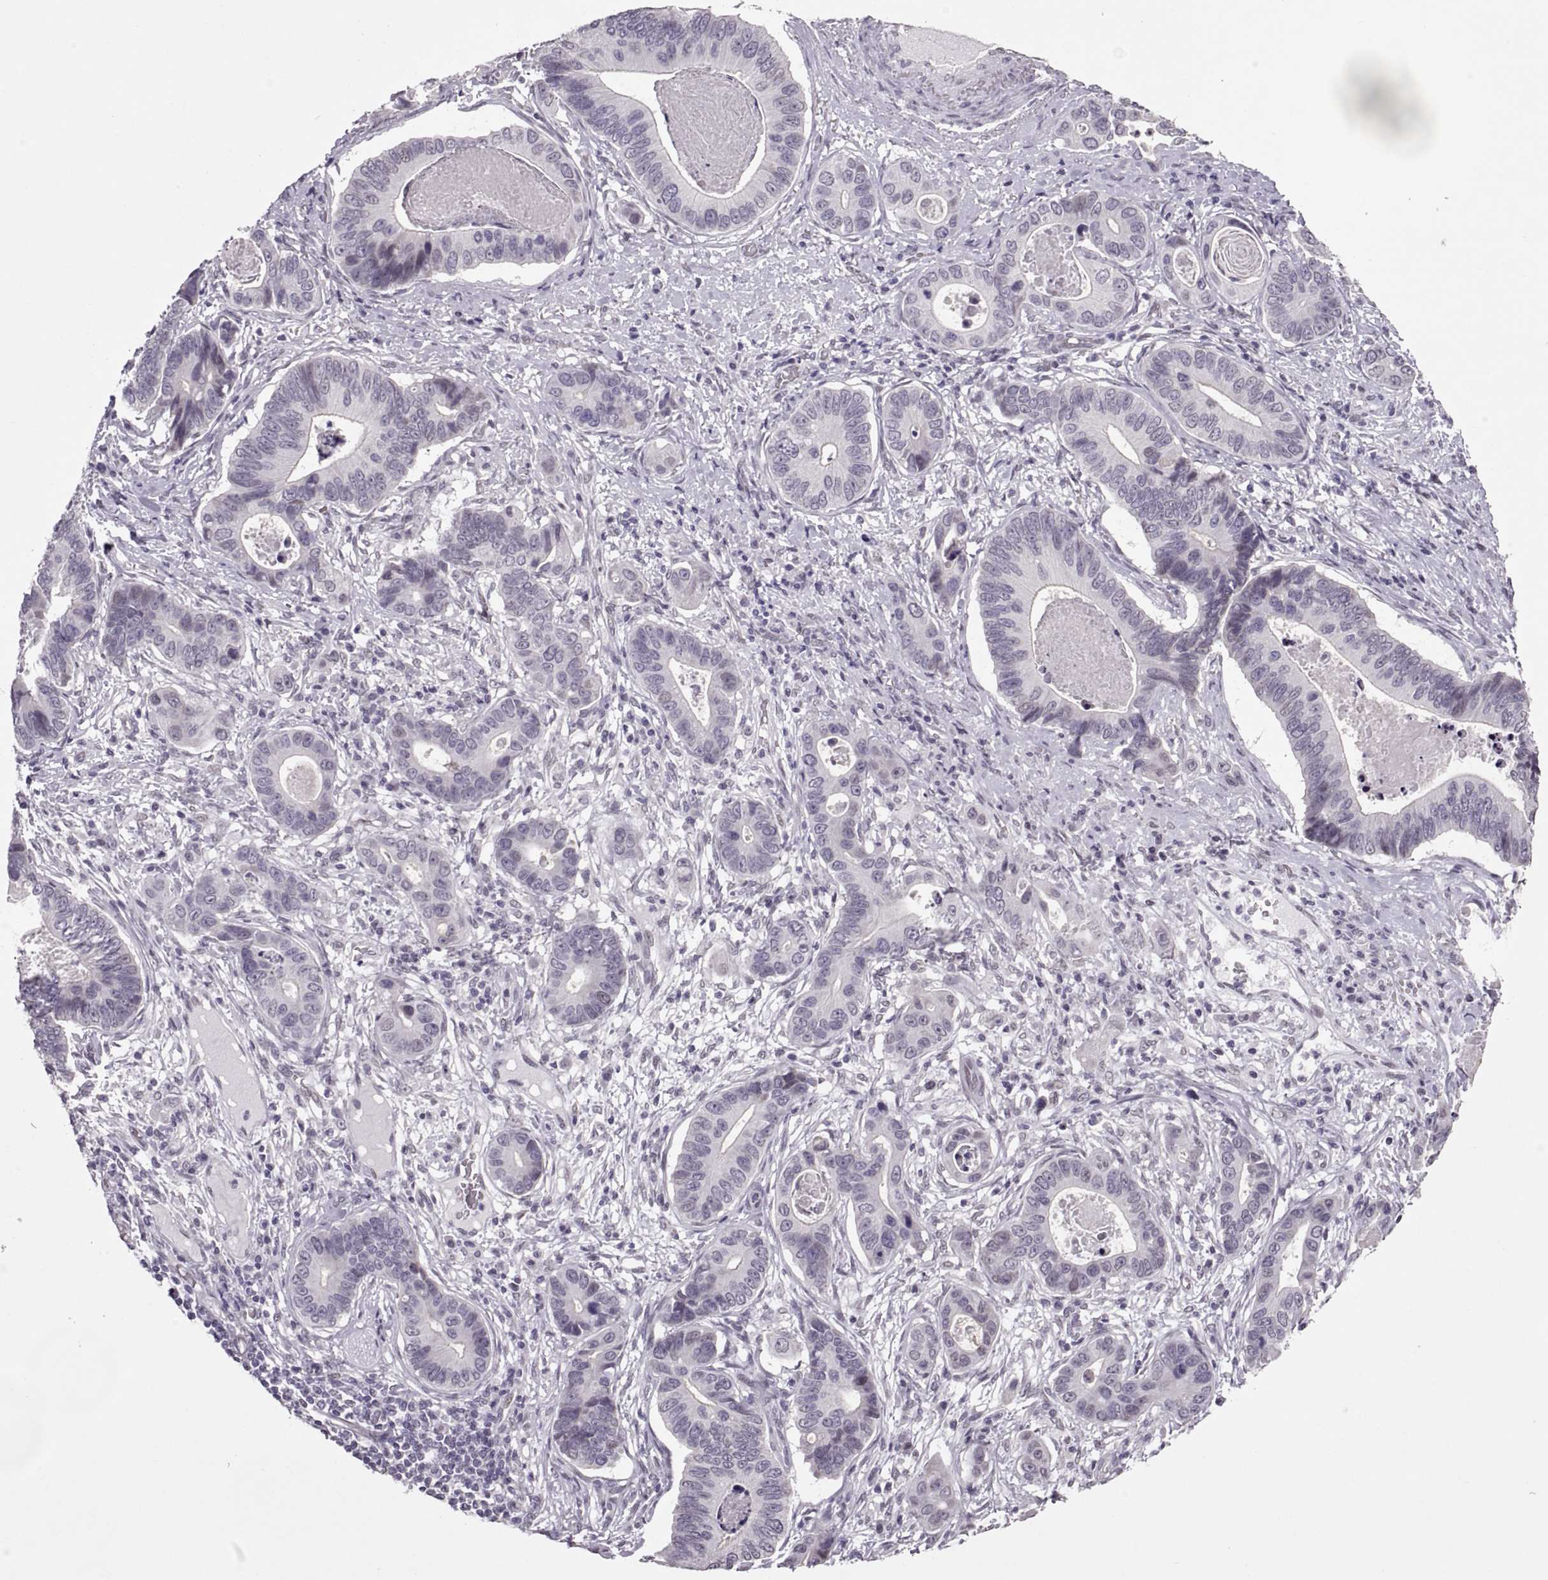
{"staining": {"intensity": "negative", "quantity": "none", "location": "none"}, "tissue": "stomach cancer", "cell_type": "Tumor cells", "image_type": "cancer", "snomed": [{"axis": "morphology", "description": "Adenocarcinoma, NOS"}, {"axis": "topography", "description": "Stomach"}], "caption": "Immunohistochemical staining of human stomach cancer exhibits no significant staining in tumor cells.", "gene": "KRT77", "patient": {"sex": "male", "age": 84}}